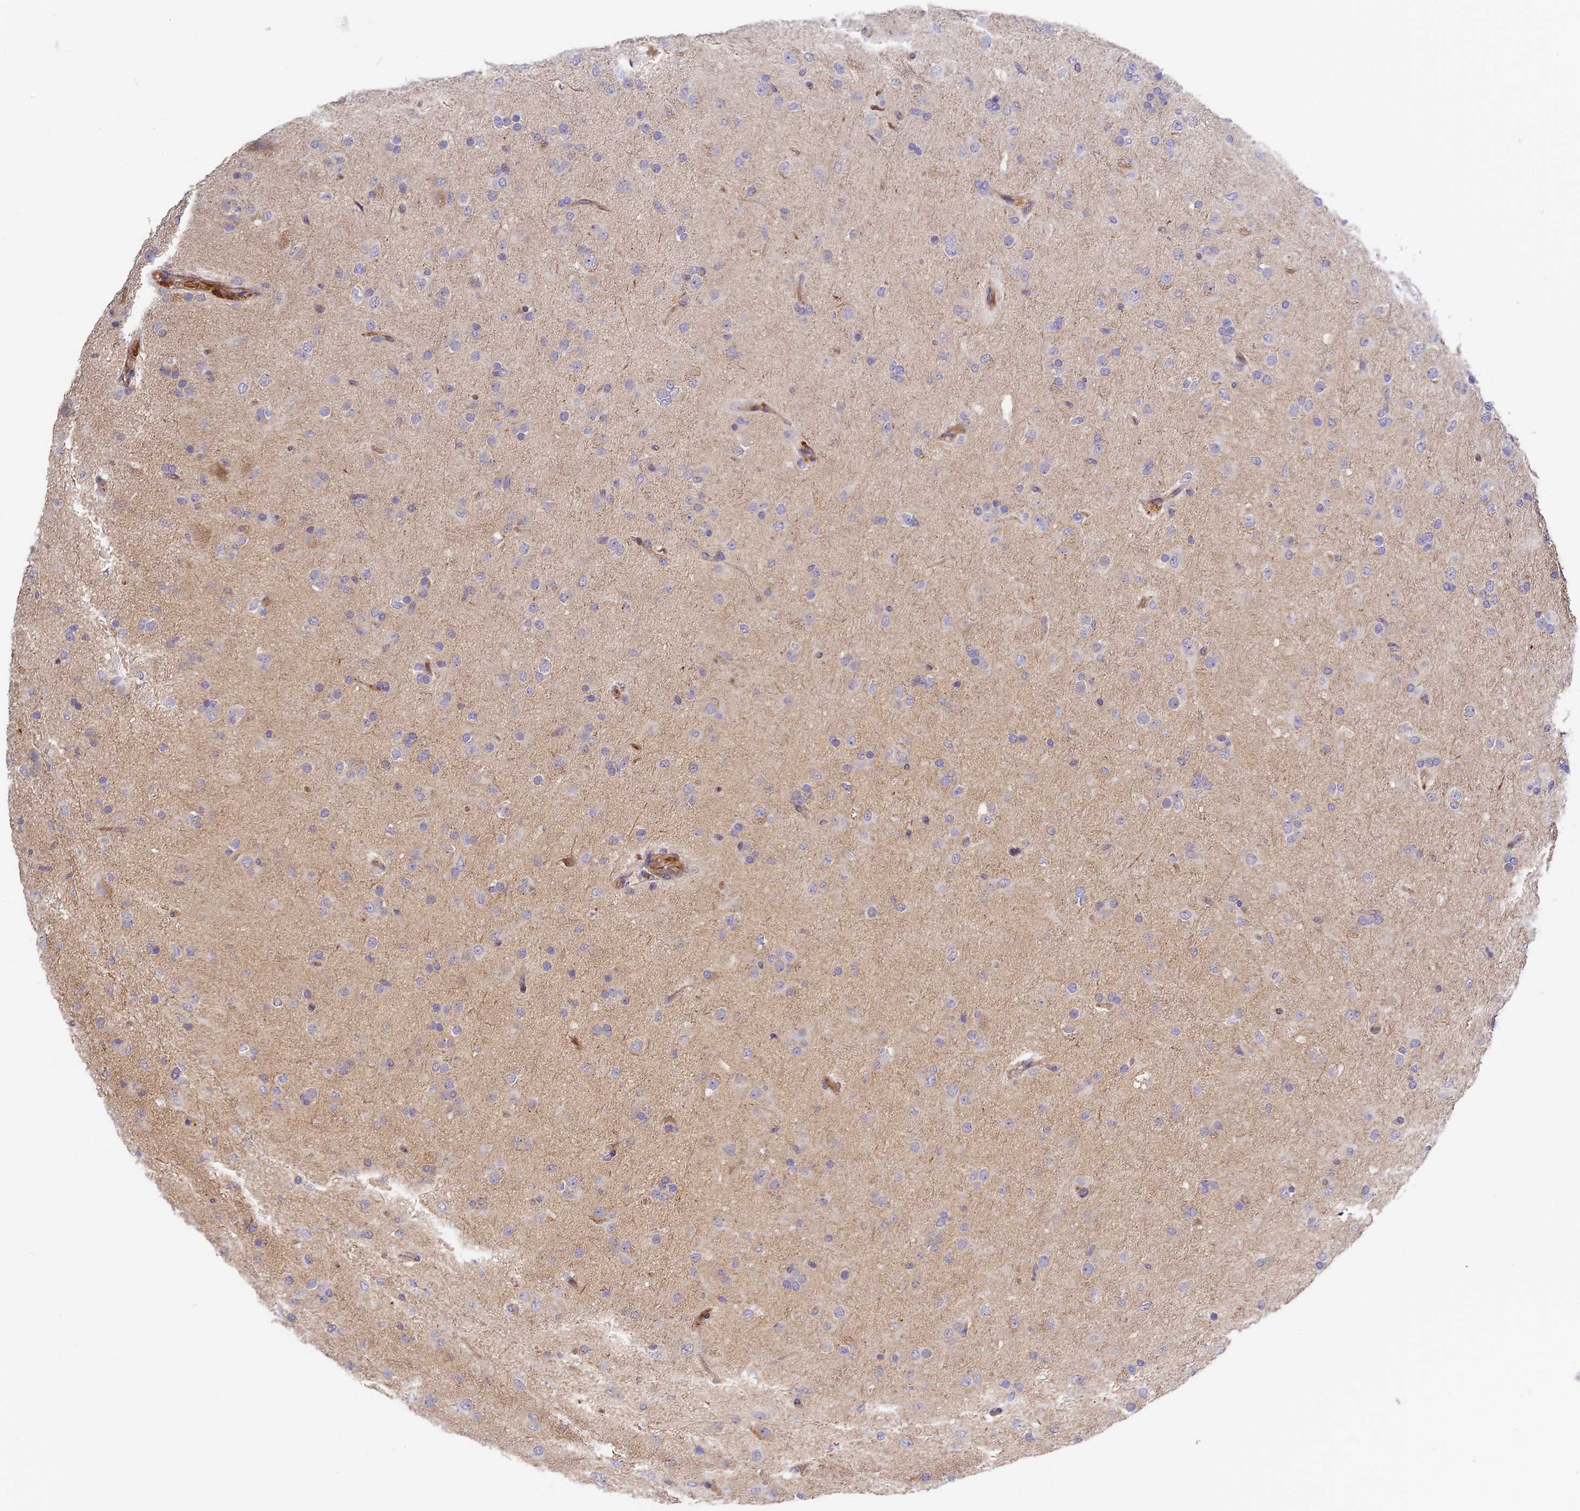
{"staining": {"intensity": "negative", "quantity": "none", "location": "none"}, "tissue": "glioma", "cell_type": "Tumor cells", "image_type": "cancer", "snomed": [{"axis": "morphology", "description": "Glioma, malignant, Low grade"}, {"axis": "topography", "description": "Brain"}], "caption": "Protein analysis of low-grade glioma (malignant) exhibits no significant positivity in tumor cells.", "gene": "MISP3", "patient": {"sex": "male", "age": 65}}